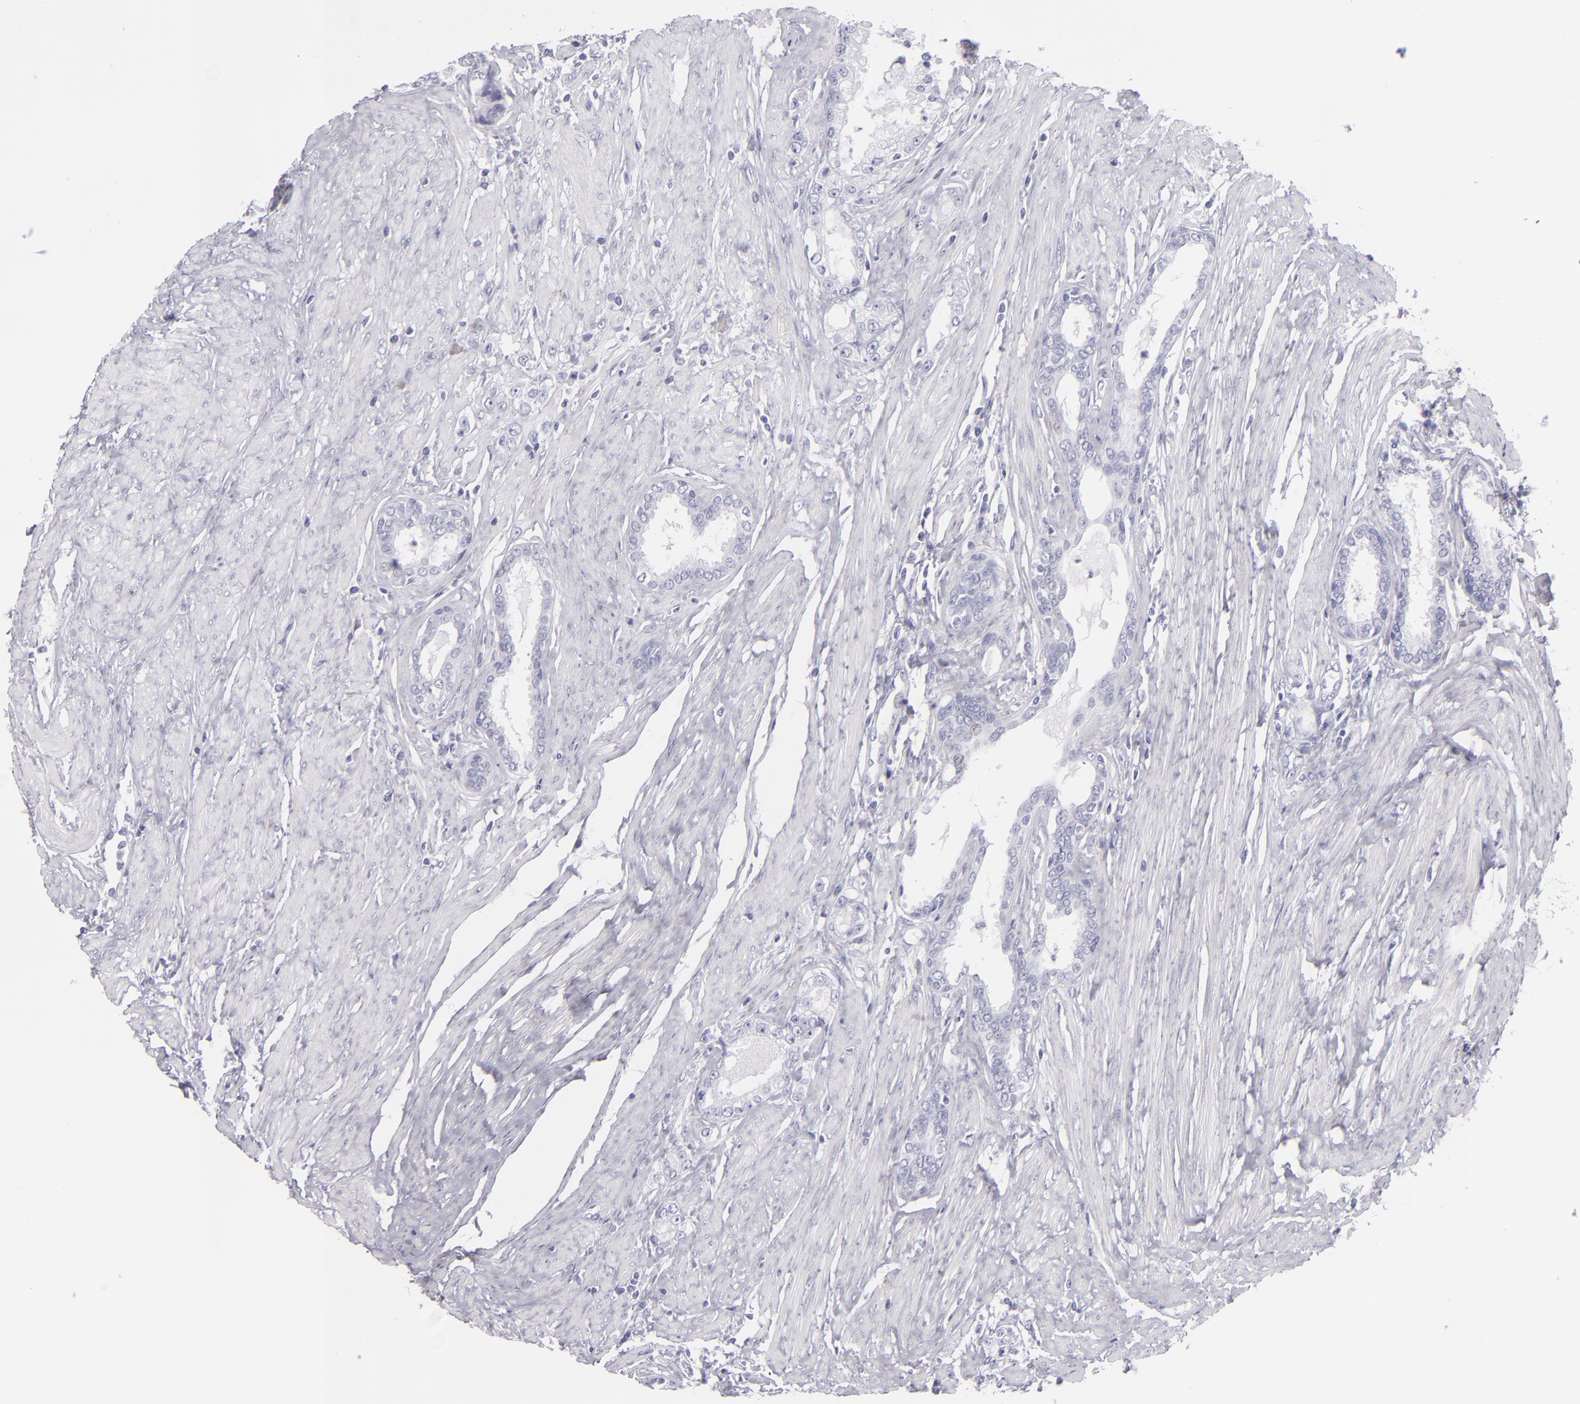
{"staining": {"intensity": "negative", "quantity": "none", "location": "none"}, "tissue": "prostate cancer", "cell_type": "Tumor cells", "image_type": "cancer", "snomed": [{"axis": "morphology", "description": "Adenocarcinoma, Medium grade"}, {"axis": "topography", "description": "Prostate"}], "caption": "A high-resolution image shows immunohistochemistry staining of prostate cancer (medium-grade adenocarcinoma), which displays no significant positivity in tumor cells.", "gene": "VIL1", "patient": {"sex": "male", "age": 72}}